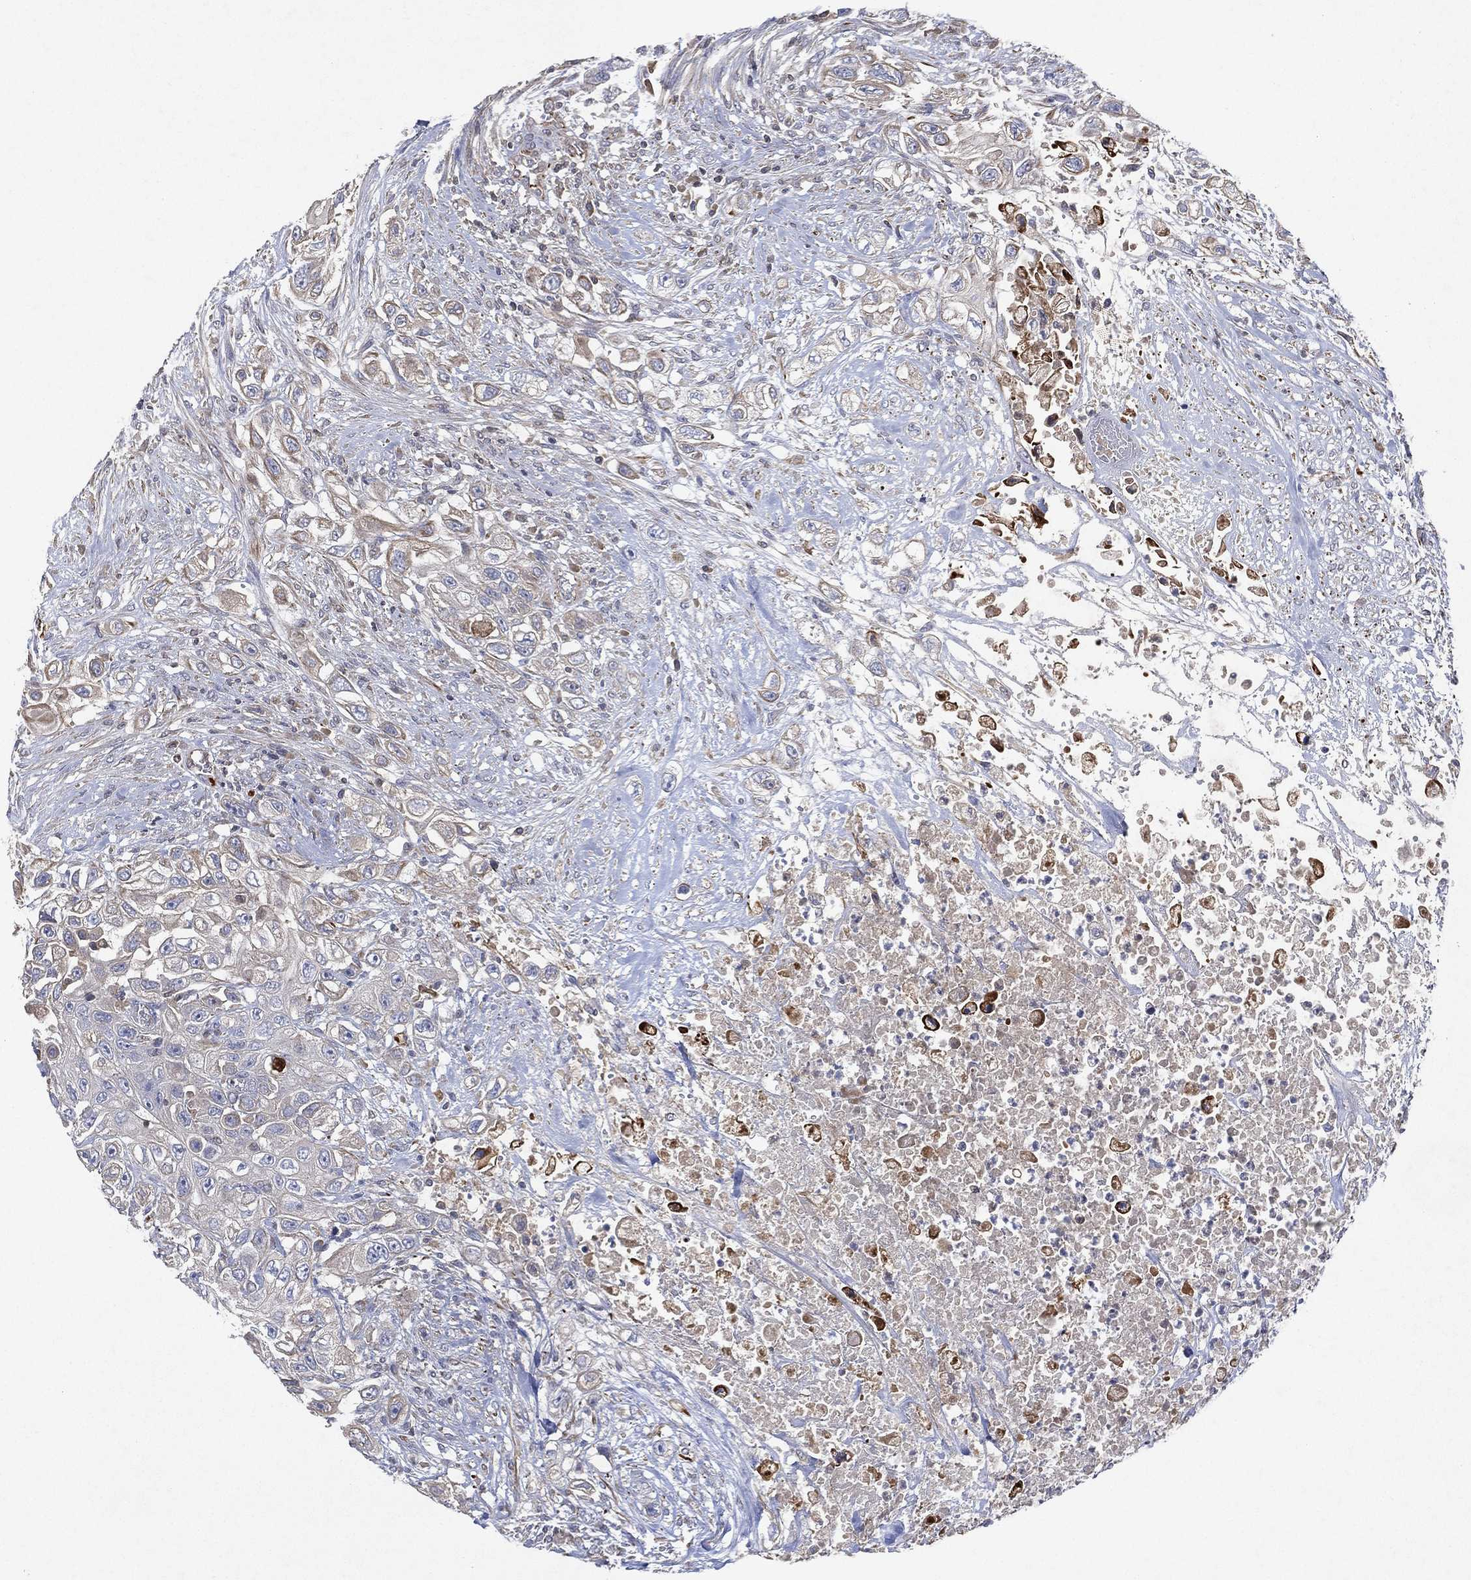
{"staining": {"intensity": "negative", "quantity": "none", "location": "none"}, "tissue": "urothelial cancer", "cell_type": "Tumor cells", "image_type": "cancer", "snomed": [{"axis": "morphology", "description": "Urothelial carcinoma, High grade"}, {"axis": "topography", "description": "Urinary bladder"}], "caption": "This photomicrograph is of urothelial cancer stained with immunohistochemistry (IHC) to label a protein in brown with the nuclei are counter-stained blue. There is no expression in tumor cells.", "gene": "FLI1", "patient": {"sex": "female", "age": 56}}